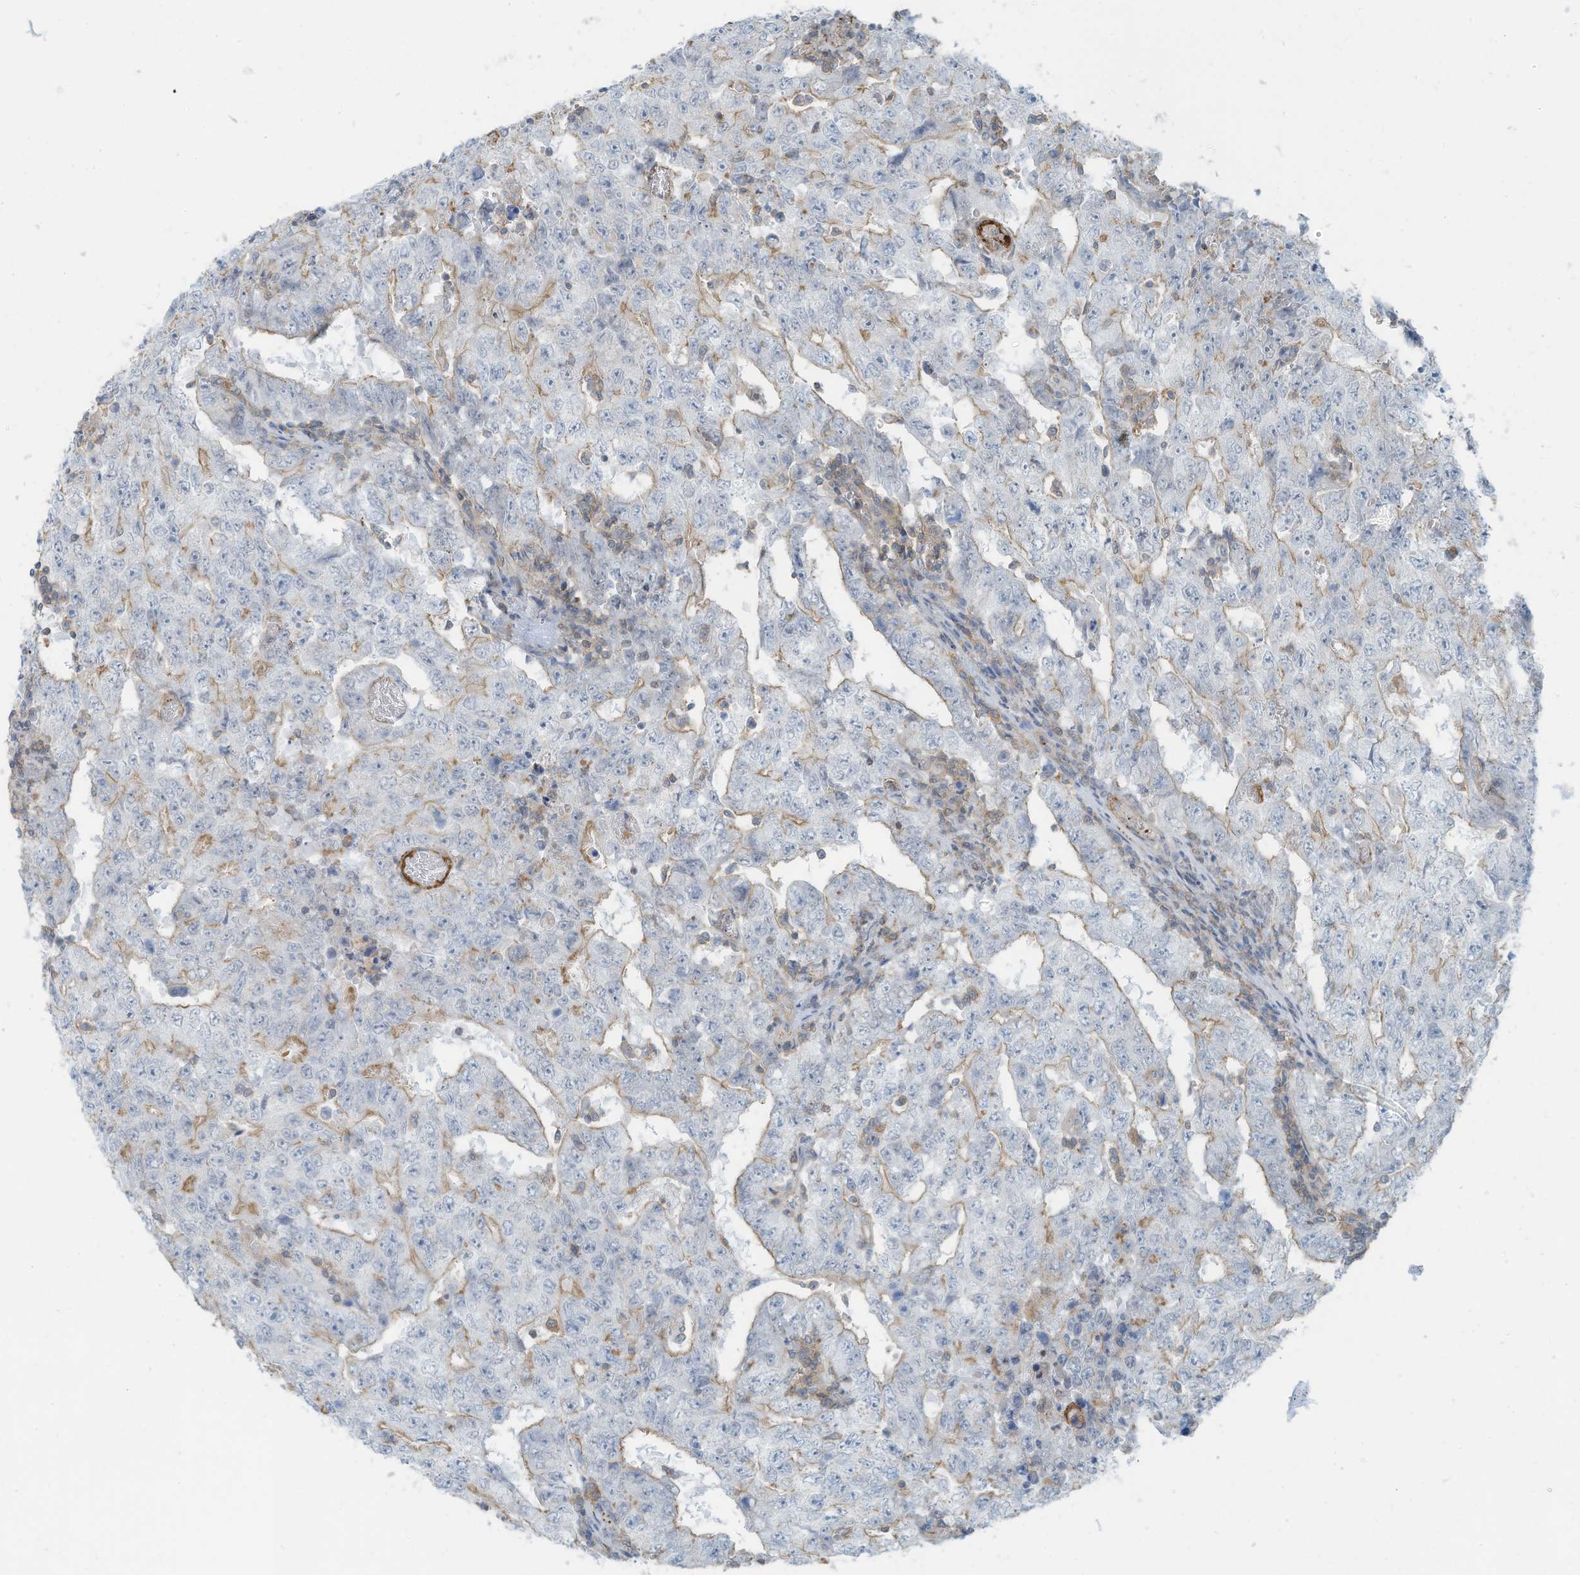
{"staining": {"intensity": "weak", "quantity": ">75%", "location": "cytoplasmic/membranous"}, "tissue": "testis cancer", "cell_type": "Tumor cells", "image_type": "cancer", "snomed": [{"axis": "morphology", "description": "Carcinoma, Embryonal, NOS"}, {"axis": "topography", "description": "Testis"}], "caption": "Testis embryonal carcinoma stained with a brown dye shows weak cytoplasmic/membranous positive staining in about >75% of tumor cells.", "gene": "ZNF846", "patient": {"sex": "male", "age": 26}}